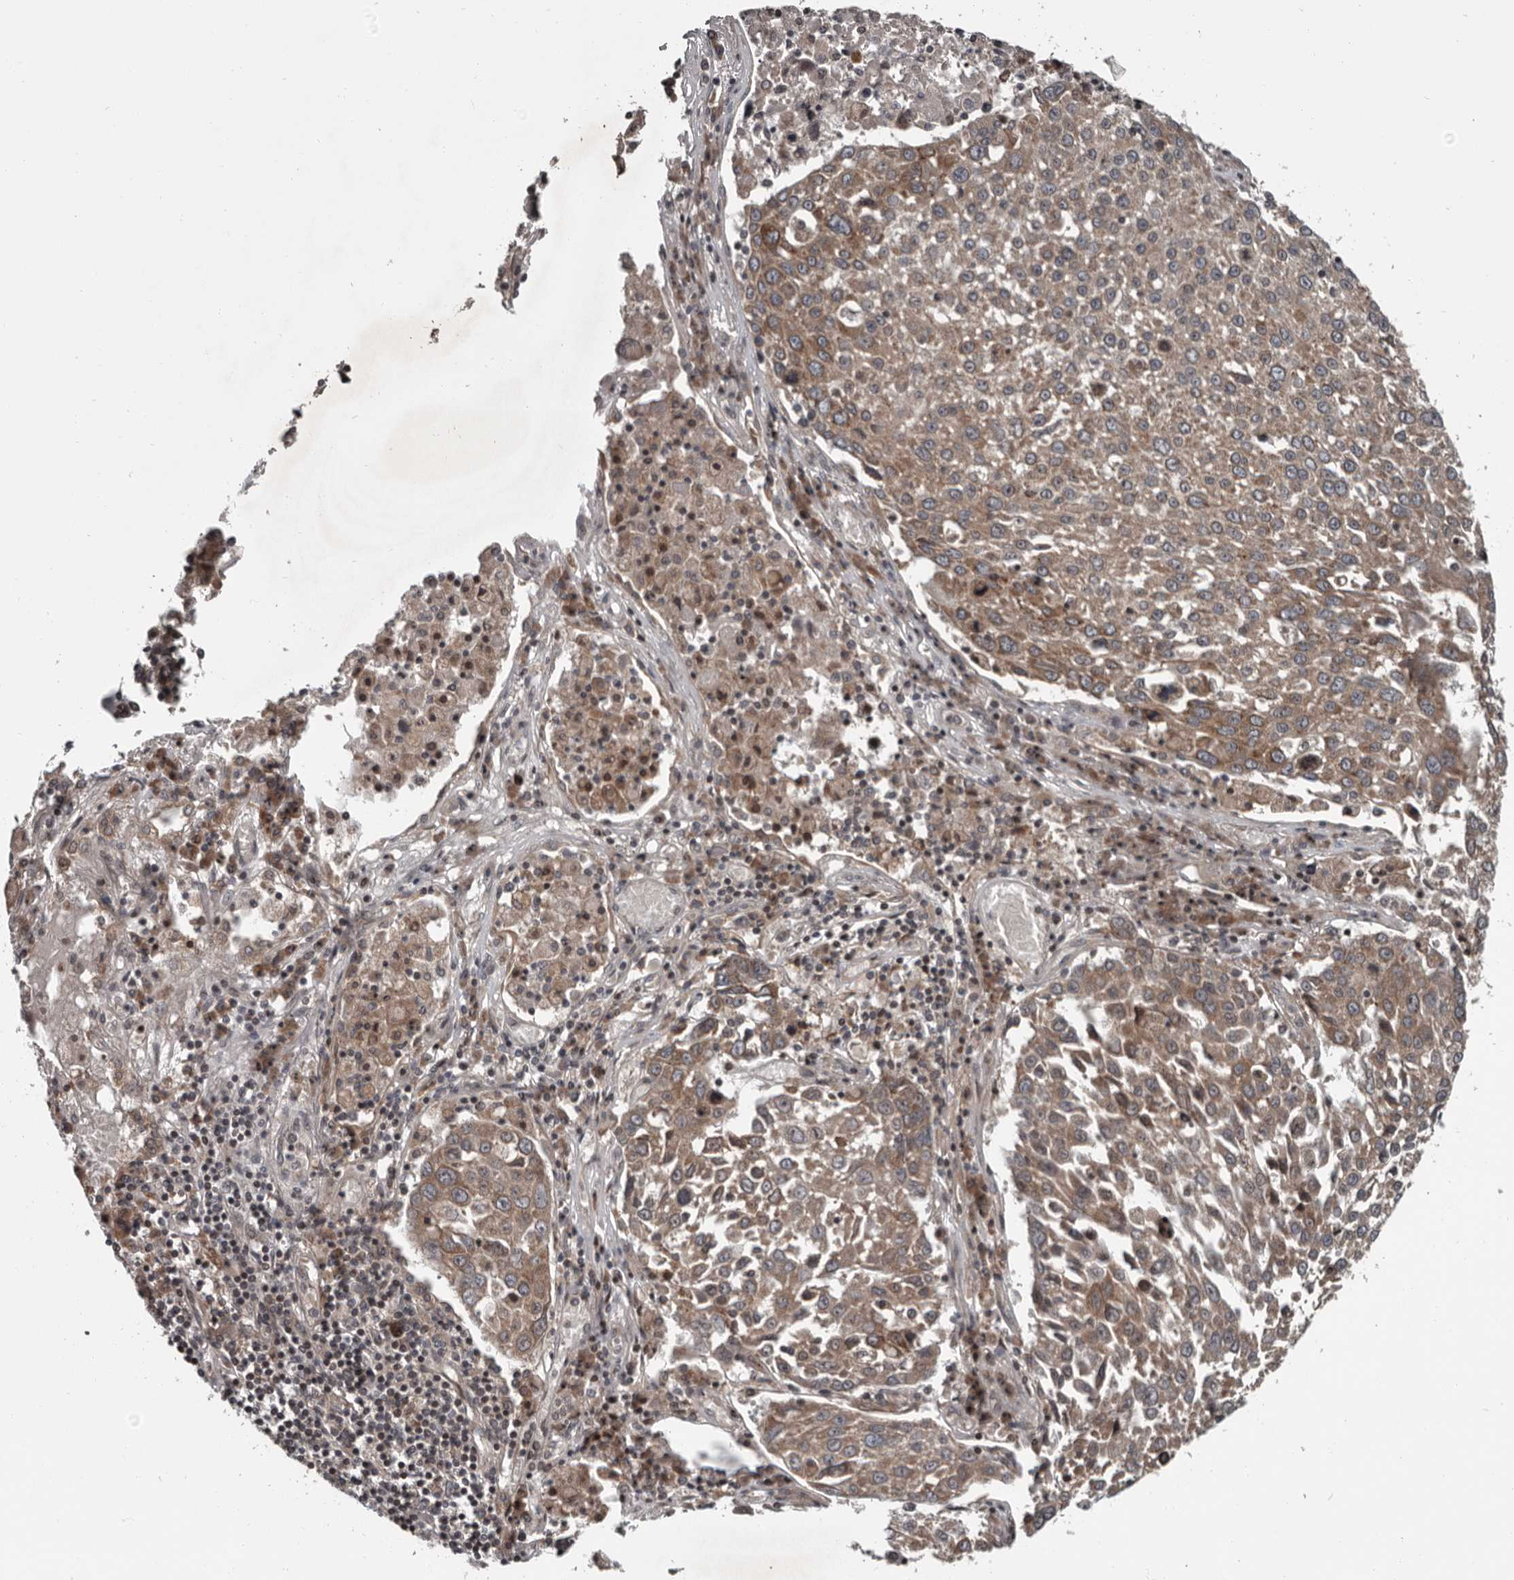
{"staining": {"intensity": "moderate", "quantity": ">75%", "location": "cytoplasmic/membranous"}, "tissue": "lung cancer", "cell_type": "Tumor cells", "image_type": "cancer", "snomed": [{"axis": "morphology", "description": "Squamous cell carcinoma, NOS"}, {"axis": "topography", "description": "Lung"}], "caption": "This image displays immunohistochemistry (IHC) staining of human lung cancer, with medium moderate cytoplasmic/membranous expression in approximately >75% of tumor cells.", "gene": "TMEM199", "patient": {"sex": "male", "age": 65}}